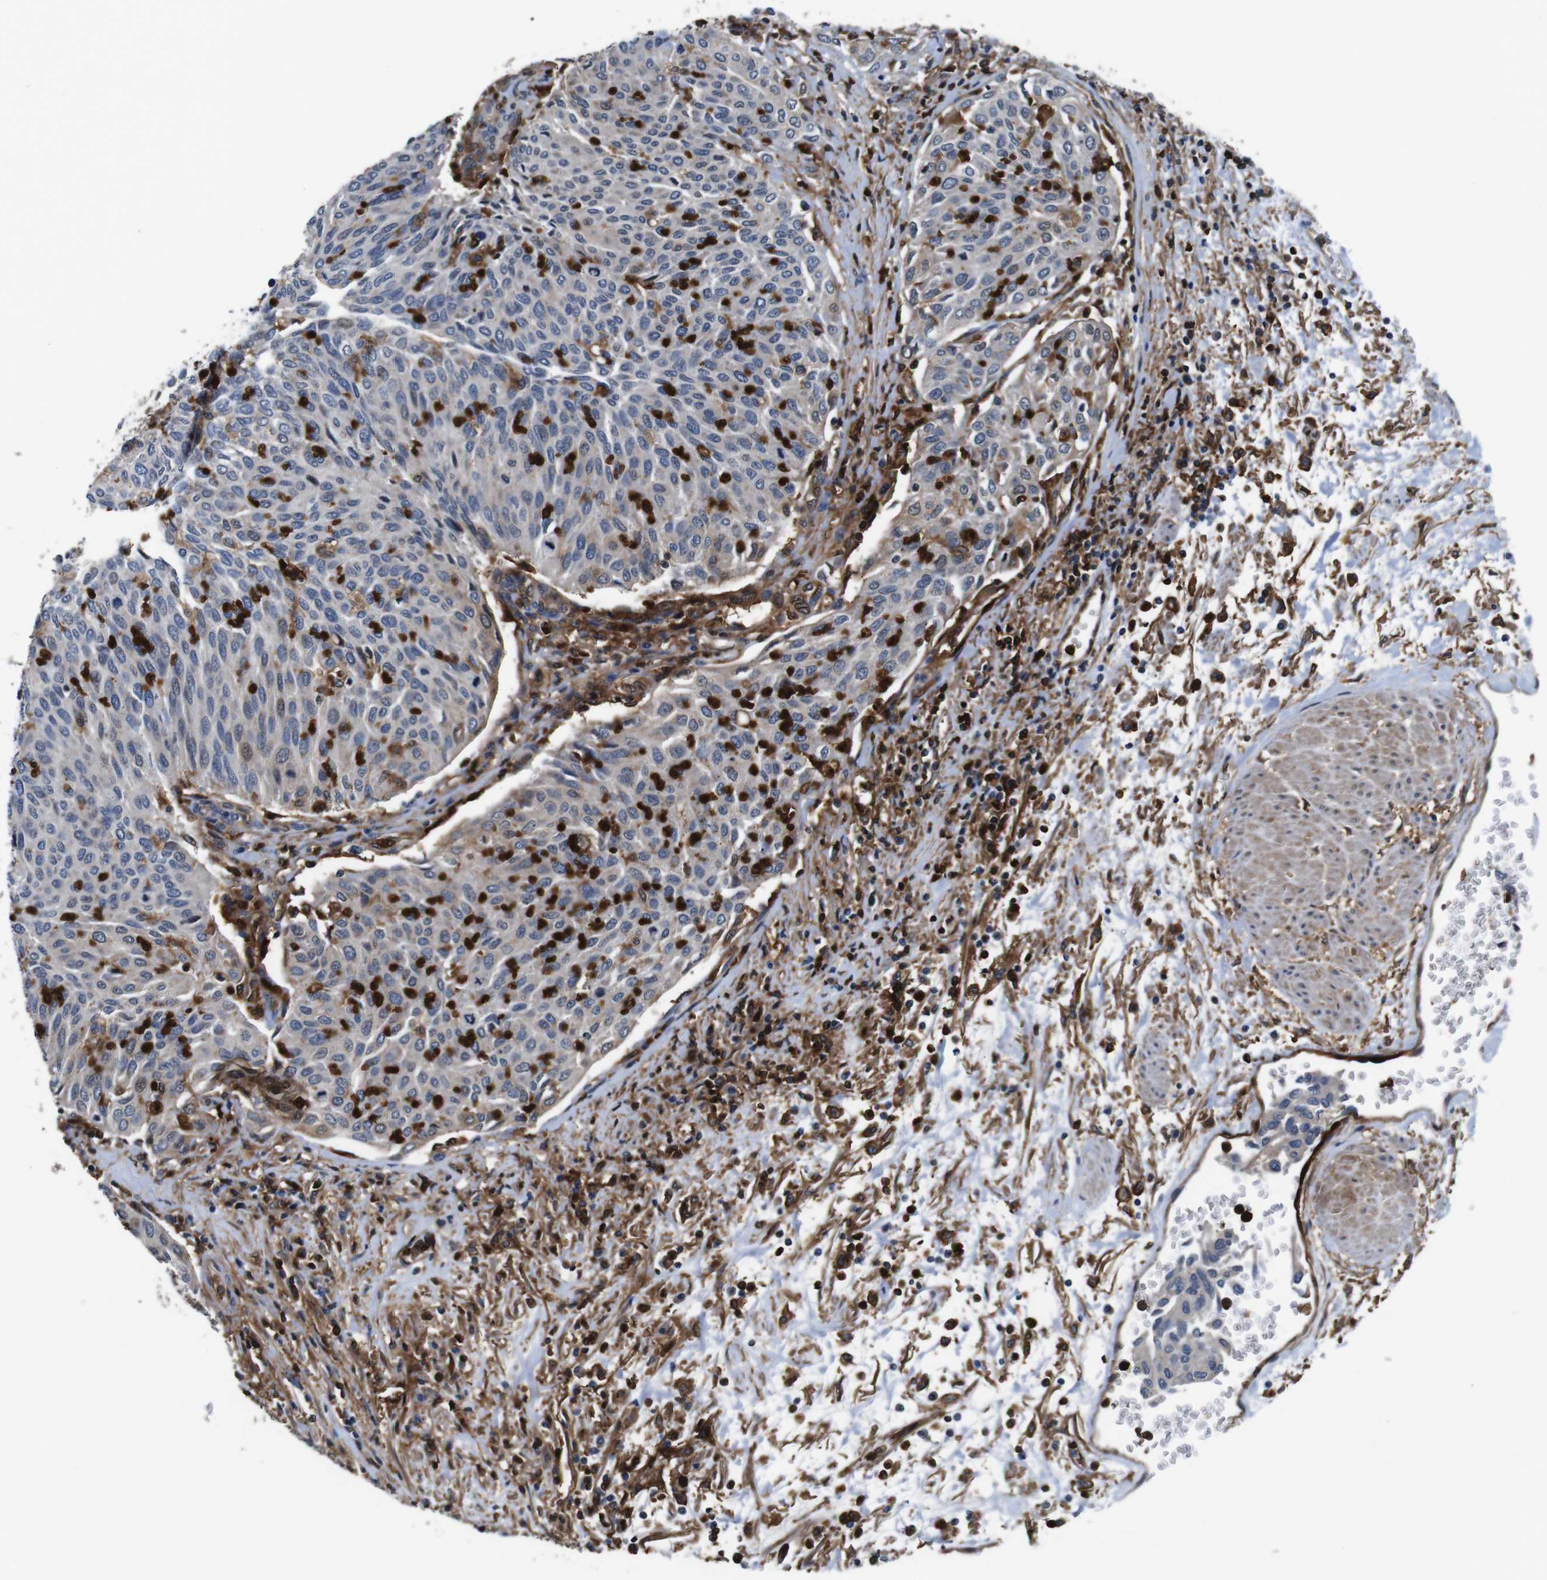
{"staining": {"intensity": "weak", "quantity": "<25%", "location": "cytoplasmic/membranous"}, "tissue": "urothelial cancer", "cell_type": "Tumor cells", "image_type": "cancer", "snomed": [{"axis": "morphology", "description": "Urothelial carcinoma, Low grade"}, {"axis": "topography", "description": "Urinary bladder"}], "caption": "Urothelial cancer stained for a protein using IHC demonstrates no expression tumor cells.", "gene": "ANXA1", "patient": {"sex": "female", "age": 79}}